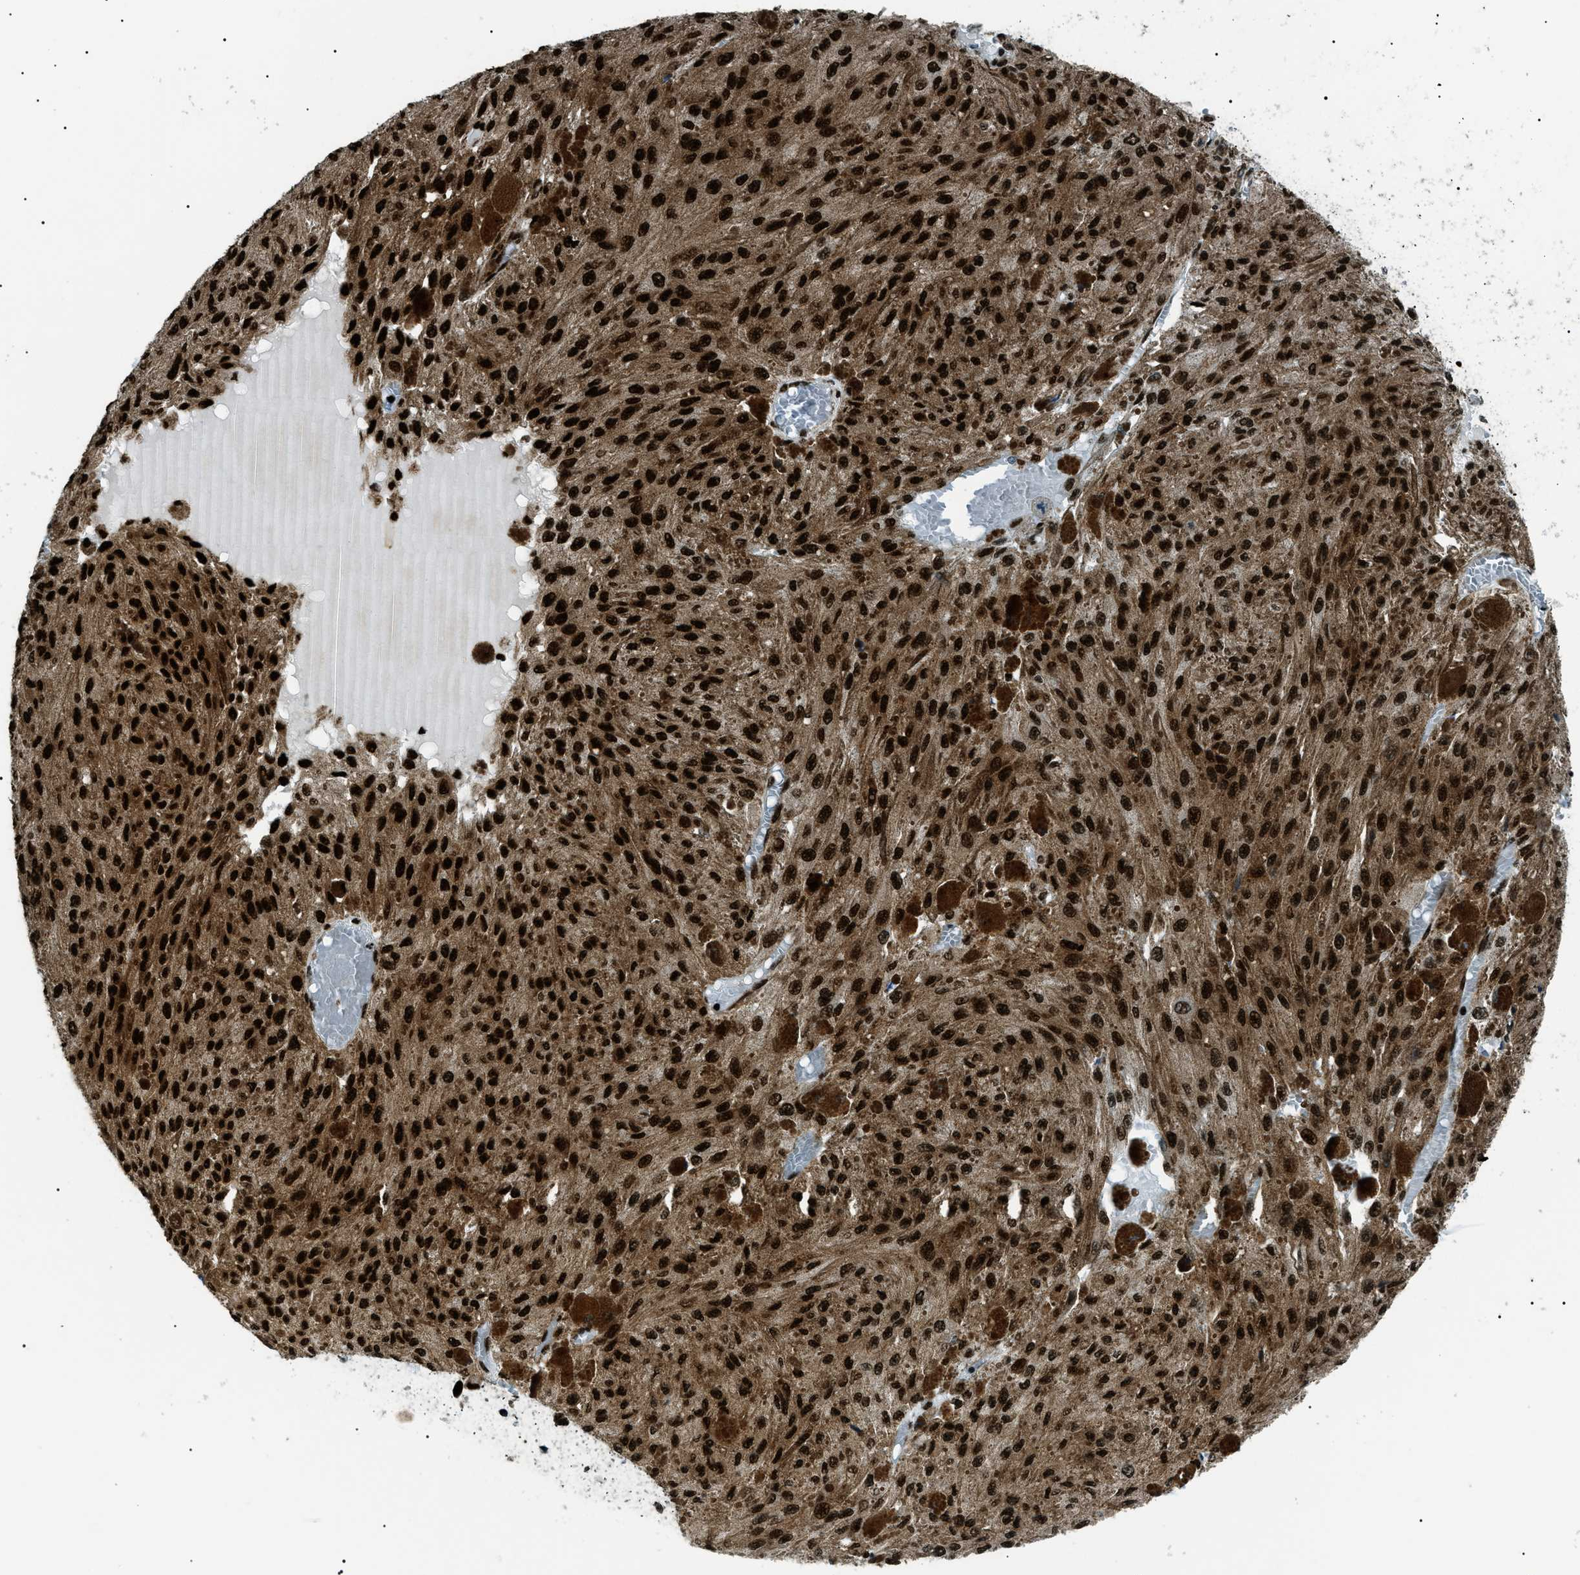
{"staining": {"intensity": "strong", "quantity": ">75%", "location": "cytoplasmic/membranous,nuclear"}, "tissue": "melanoma", "cell_type": "Tumor cells", "image_type": "cancer", "snomed": [{"axis": "morphology", "description": "Malignant melanoma, NOS"}, {"axis": "topography", "description": "Other"}], "caption": "Protein staining of malignant melanoma tissue displays strong cytoplasmic/membranous and nuclear expression in approximately >75% of tumor cells.", "gene": "HNRNPK", "patient": {"sex": "male", "age": 79}}